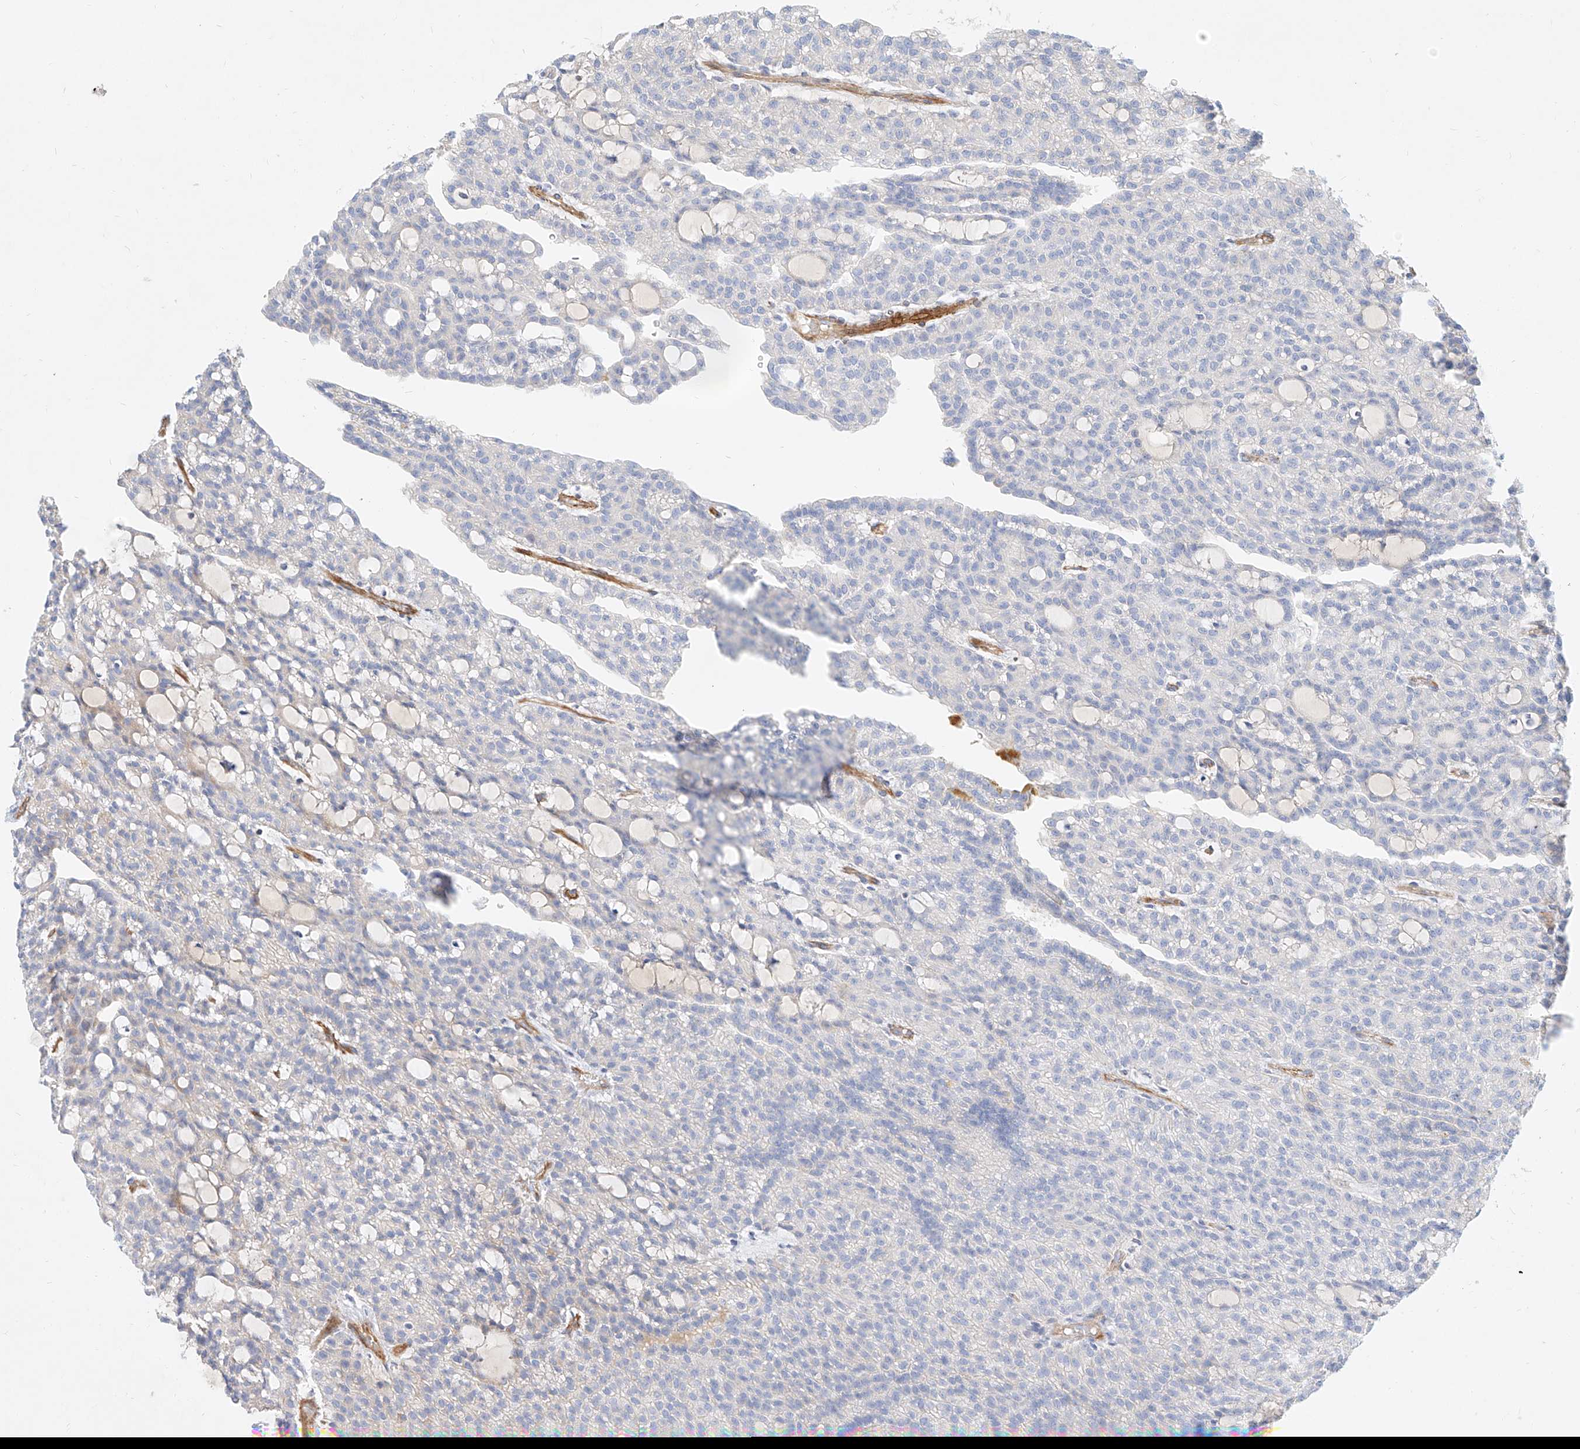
{"staining": {"intensity": "negative", "quantity": "none", "location": "none"}, "tissue": "renal cancer", "cell_type": "Tumor cells", "image_type": "cancer", "snomed": [{"axis": "morphology", "description": "Adenocarcinoma, NOS"}, {"axis": "topography", "description": "Kidney"}], "caption": "Immunohistochemistry image of renal adenocarcinoma stained for a protein (brown), which shows no staining in tumor cells.", "gene": "KCNH5", "patient": {"sex": "male", "age": 63}}